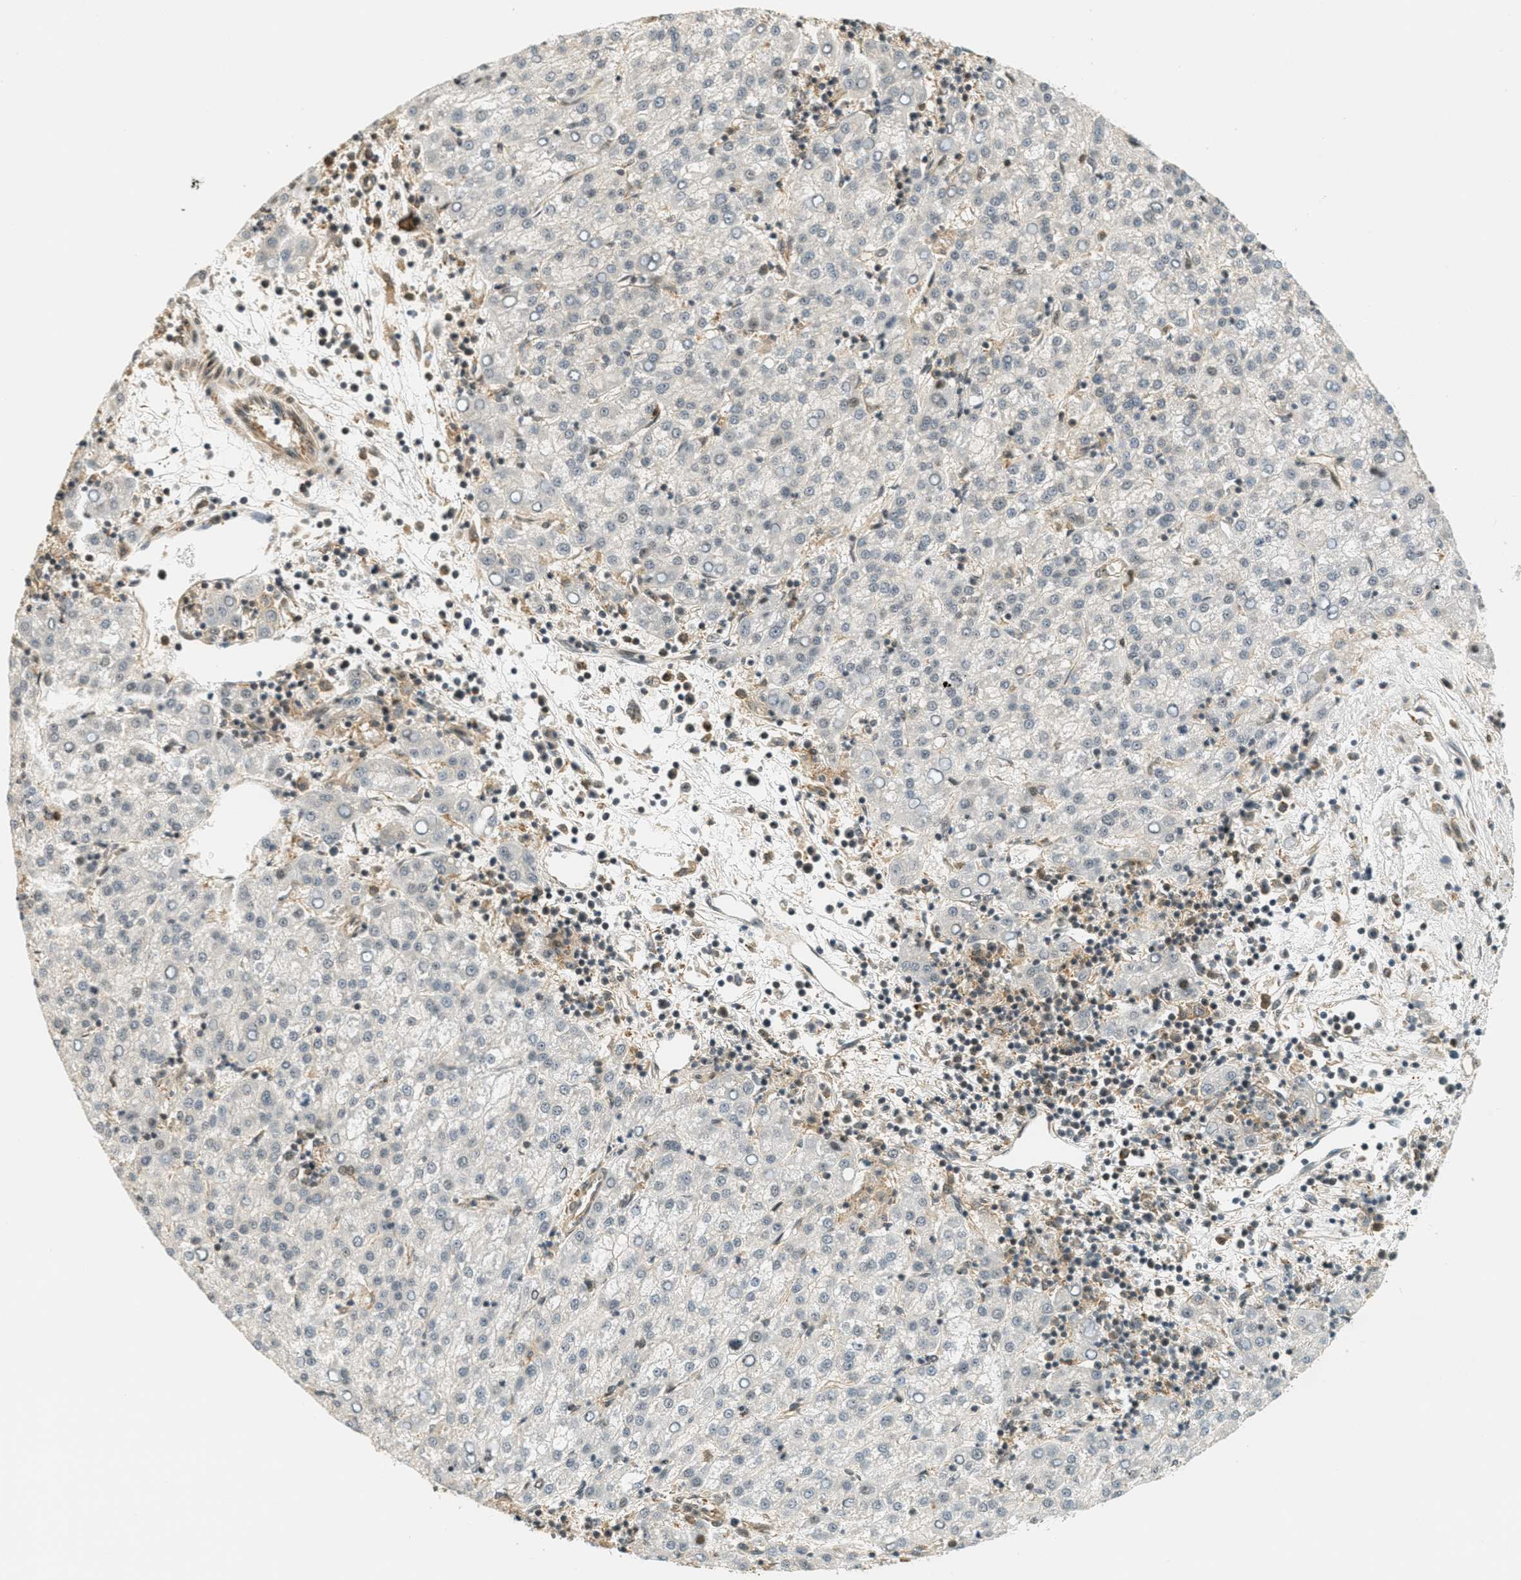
{"staining": {"intensity": "moderate", "quantity": "<25%", "location": "cytoplasmic/membranous,nuclear"}, "tissue": "liver cancer", "cell_type": "Tumor cells", "image_type": "cancer", "snomed": [{"axis": "morphology", "description": "Carcinoma, Hepatocellular, NOS"}, {"axis": "topography", "description": "Liver"}], "caption": "Tumor cells demonstrate low levels of moderate cytoplasmic/membranous and nuclear expression in about <25% of cells in human liver cancer (hepatocellular carcinoma).", "gene": "FOXM1", "patient": {"sex": "female", "age": 58}}